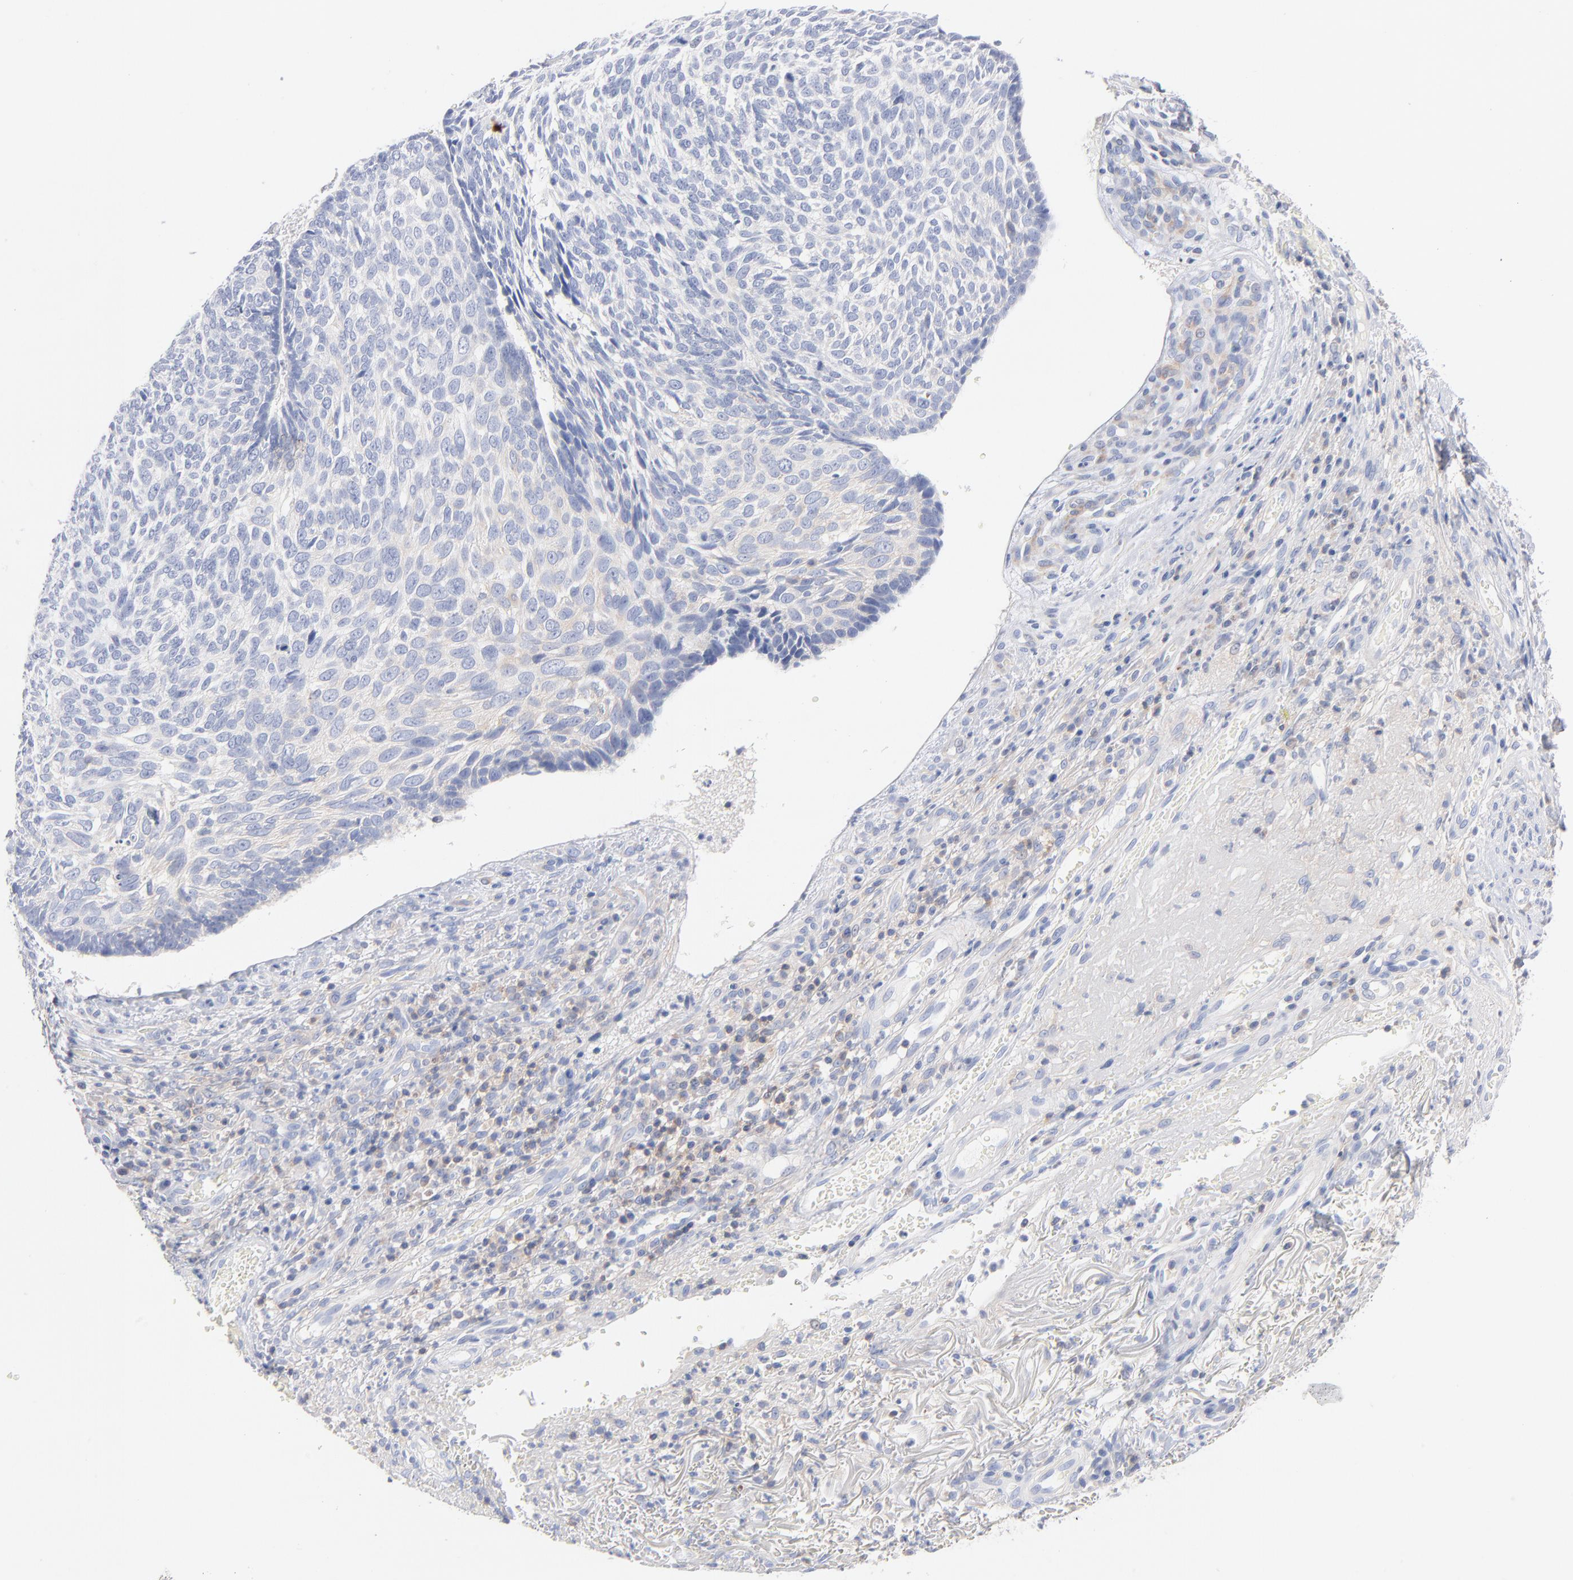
{"staining": {"intensity": "negative", "quantity": "none", "location": "none"}, "tissue": "skin cancer", "cell_type": "Tumor cells", "image_type": "cancer", "snomed": [{"axis": "morphology", "description": "Basal cell carcinoma"}, {"axis": "topography", "description": "Skin"}], "caption": "This is a image of IHC staining of skin cancer, which shows no positivity in tumor cells.", "gene": "SEPTIN6", "patient": {"sex": "male", "age": 72}}